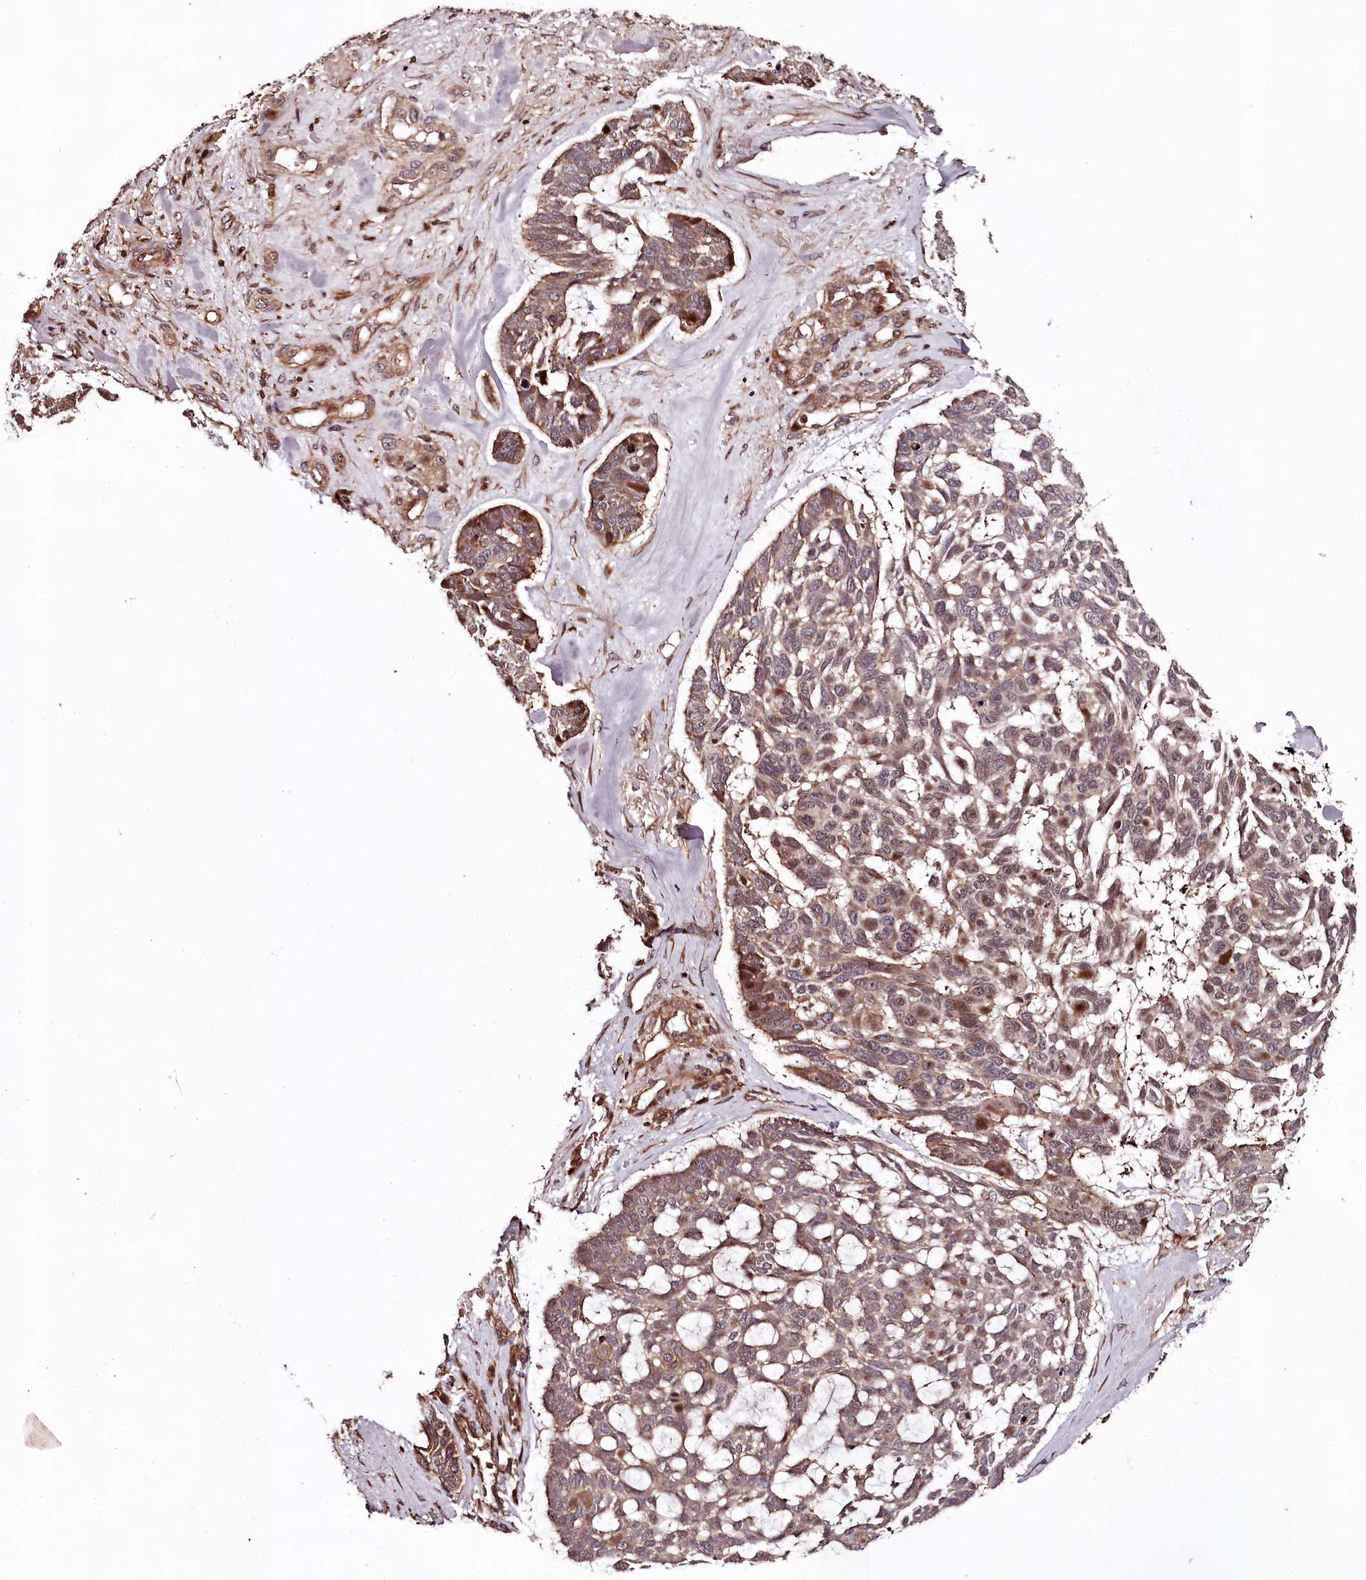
{"staining": {"intensity": "moderate", "quantity": ">75%", "location": "cytoplasmic/membranous"}, "tissue": "skin cancer", "cell_type": "Tumor cells", "image_type": "cancer", "snomed": [{"axis": "morphology", "description": "Basal cell carcinoma"}, {"axis": "topography", "description": "Skin"}], "caption": "An image showing moderate cytoplasmic/membranous expression in about >75% of tumor cells in skin cancer, as visualized by brown immunohistochemical staining.", "gene": "KIF14", "patient": {"sex": "male", "age": 88}}